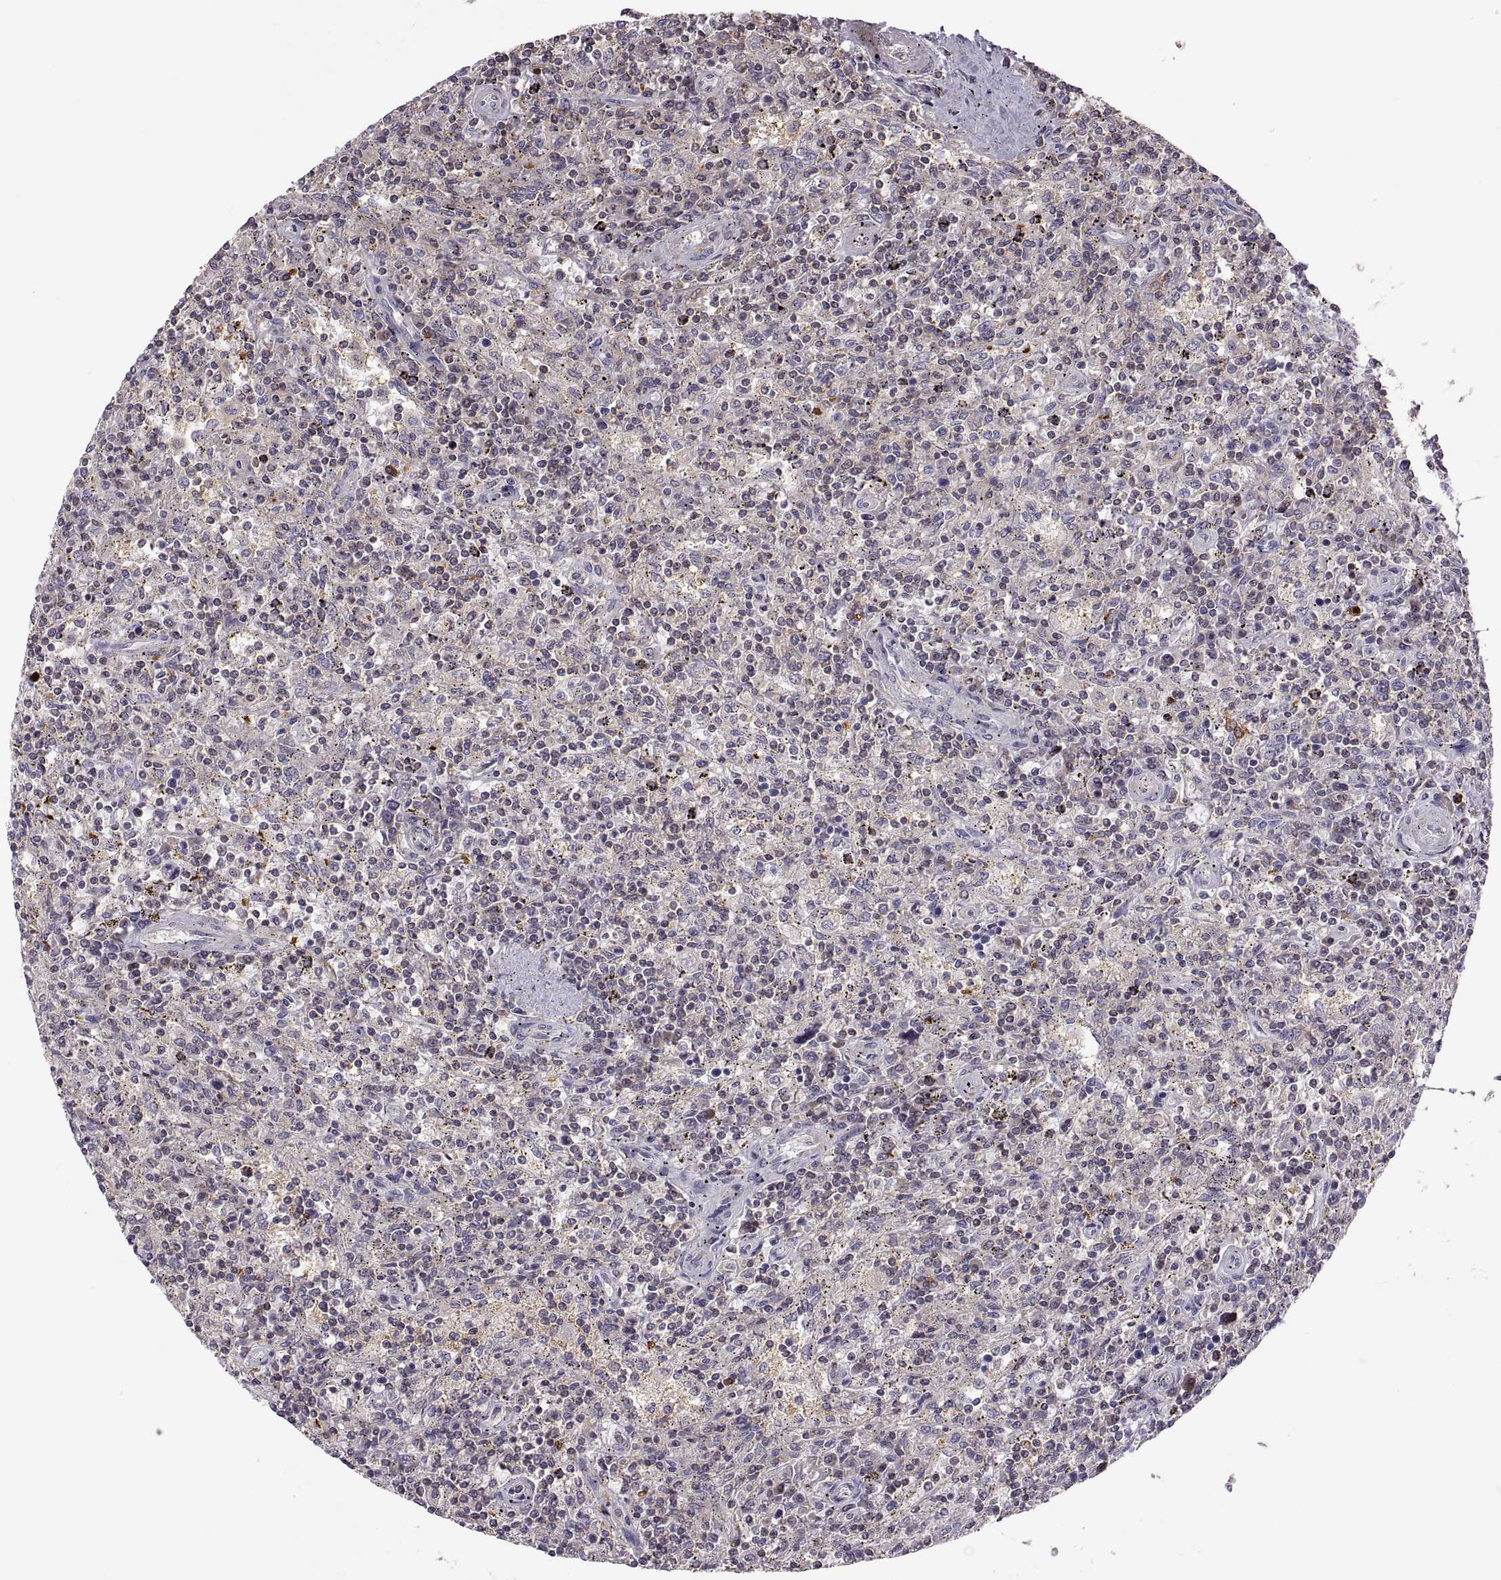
{"staining": {"intensity": "negative", "quantity": "none", "location": "none"}, "tissue": "lymphoma", "cell_type": "Tumor cells", "image_type": "cancer", "snomed": [{"axis": "morphology", "description": "Malignant lymphoma, non-Hodgkin's type, Low grade"}, {"axis": "topography", "description": "Spleen"}], "caption": "Tumor cells show no significant expression in lymphoma.", "gene": "SPATA32", "patient": {"sex": "male", "age": 62}}